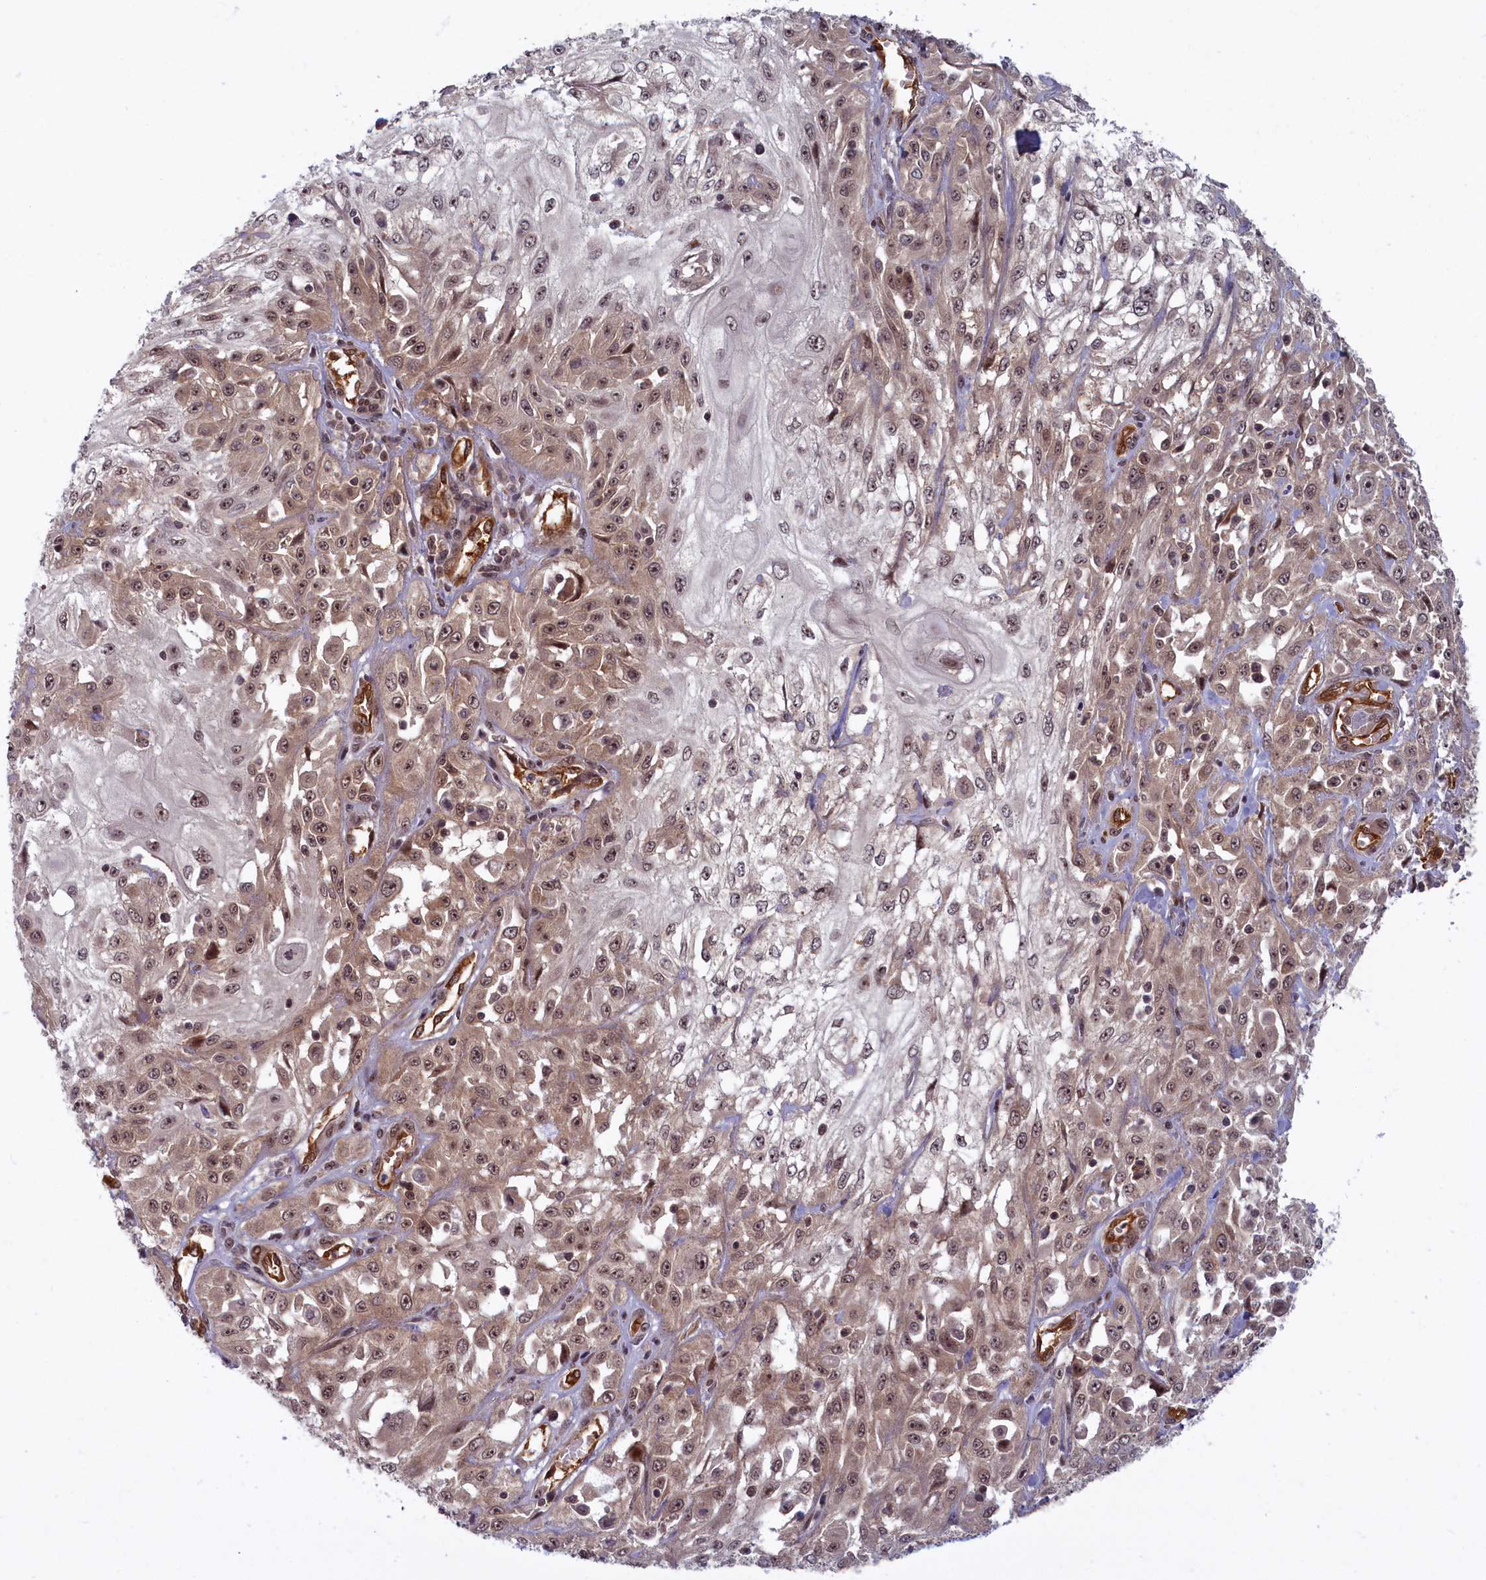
{"staining": {"intensity": "weak", "quantity": ">75%", "location": "cytoplasmic/membranous,nuclear"}, "tissue": "skin cancer", "cell_type": "Tumor cells", "image_type": "cancer", "snomed": [{"axis": "morphology", "description": "Squamous cell carcinoma, NOS"}, {"axis": "morphology", "description": "Squamous cell carcinoma, metastatic, NOS"}, {"axis": "topography", "description": "Skin"}, {"axis": "topography", "description": "Lymph node"}], "caption": "The histopathology image demonstrates a brown stain indicating the presence of a protein in the cytoplasmic/membranous and nuclear of tumor cells in skin cancer (metastatic squamous cell carcinoma).", "gene": "SNRK", "patient": {"sex": "male", "age": 75}}